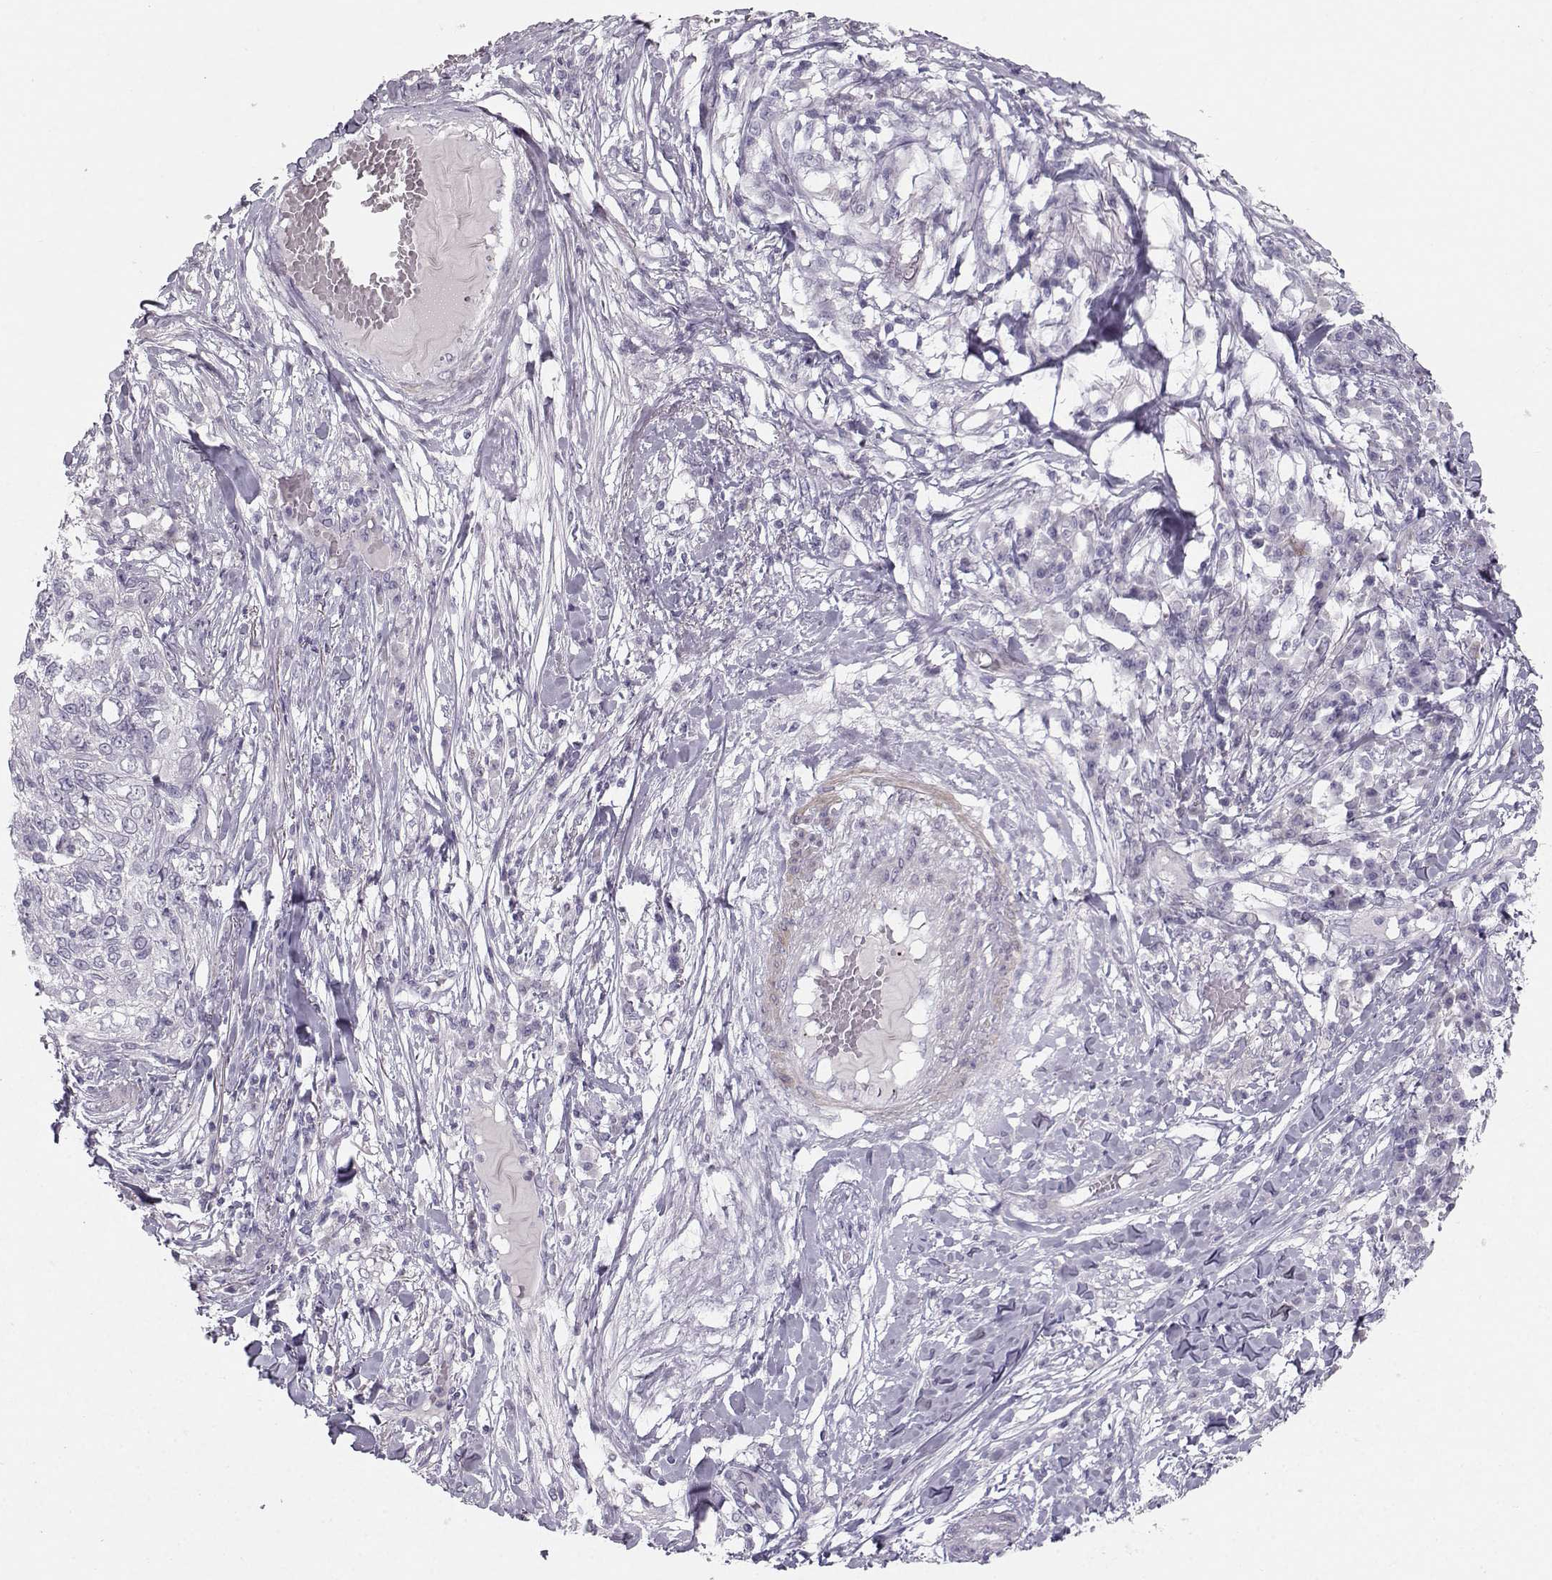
{"staining": {"intensity": "negative", "quantity": "none", "location": "none"}, "tissue": "skin cancer", "cell_type": "Tumor cells", "image_type": "cancer", "snomed": [{"axis": "morphology", "description": "Squamous cell carcinoma, NOS"}, {"axis": "topography", "description": "Skin"}], "caption": "Immunohistochemistry (IHC) photomicrograph of squamous cell carcinoma (skin) stained for a protein (brown), which demonstrates no expression in tumor cells.", "gene": "CASR", "patient": {"sex": "male", "age": 92}}